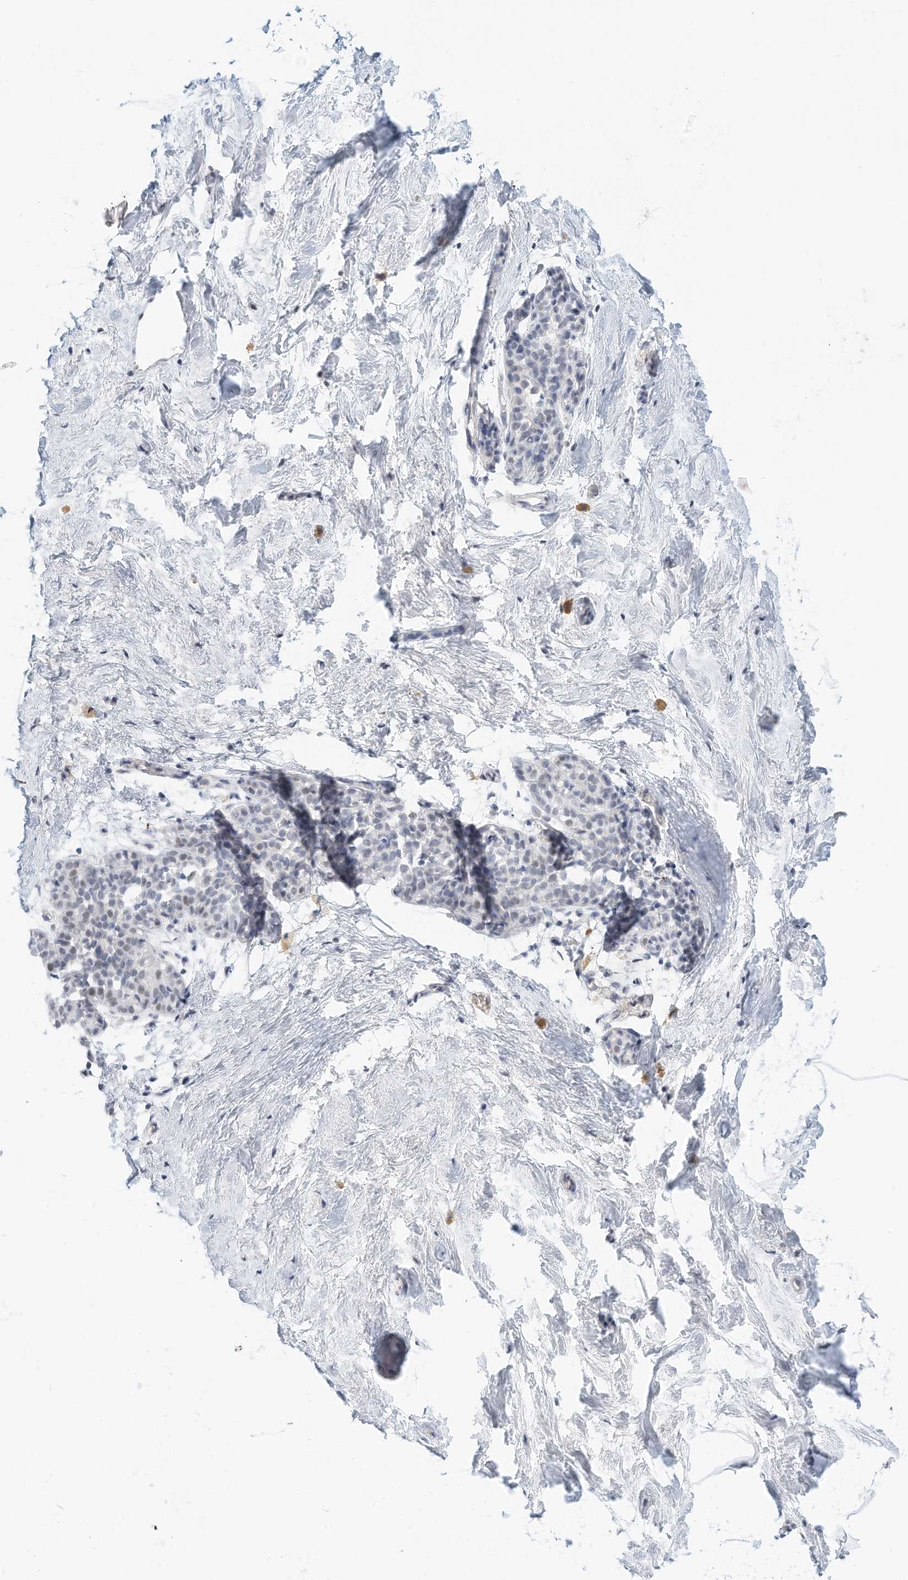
{"staining": {"intensity": "negative", "quantity": "none", "location": "none"}, "tissue": "breast", "cell_type": "Adipocytes", "image_type": "normal", "snomed": [{"axis": "morphology", "description": "Normal tissue, NOS"}, {"axis": "topography", "description": "Breast"}], "caption": "Benign breast was stained to show a protein in brown. There is no significant staining in adipocytes. (DAB immunohistochemistry visualized using brightfield microscopy, high magnification).", "gene": "ARHGAP28", "patient": {"sex": "female", "age": 62}}